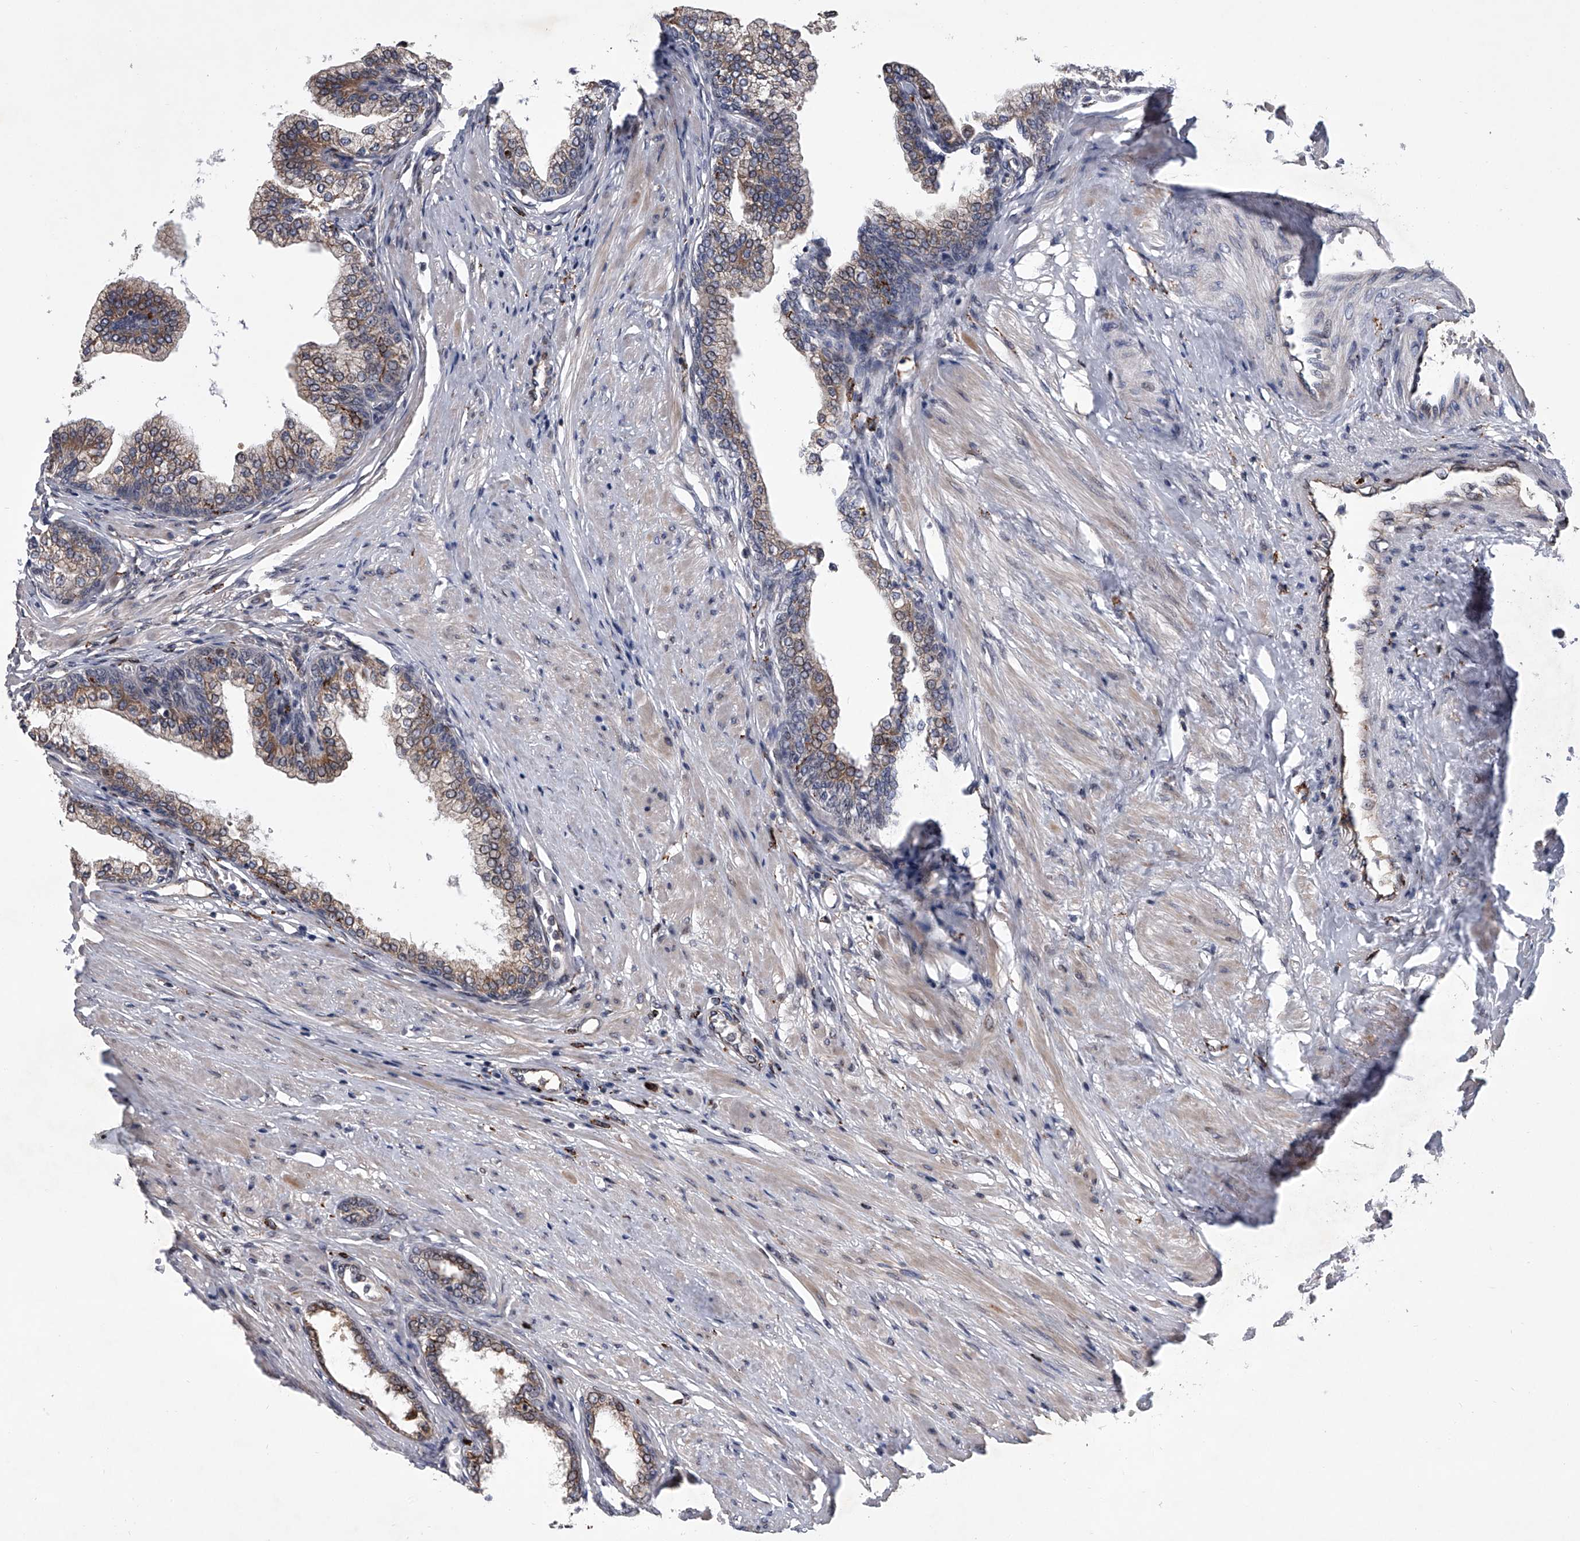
{"staining": {"intensity": "moderate", "quantity": "25%-75%", "location": "cytoplasmic/membranous"}, "tissue": "prostate", "cell_type": "Glandular cells", "image_type": "normal", "snomed": [{"axis": "morphology", "description": "Normal tissue, NOS"}, {"axis": "morphology", "description": "Urothelial carcinoma, Low grade"}, {"axis": "topography", "description": "Urinary bladder"}, {"axis": "topography", "description": "Prostate"}], "caption": "Moderate cytoplasmic/membranous expression for a protein is appreciated in about 25%-75% of glandular cells of normal prostate using immunohistochemistry.", "gene": "TRIM8", "patient": {"sex": "male", "age": 60}}